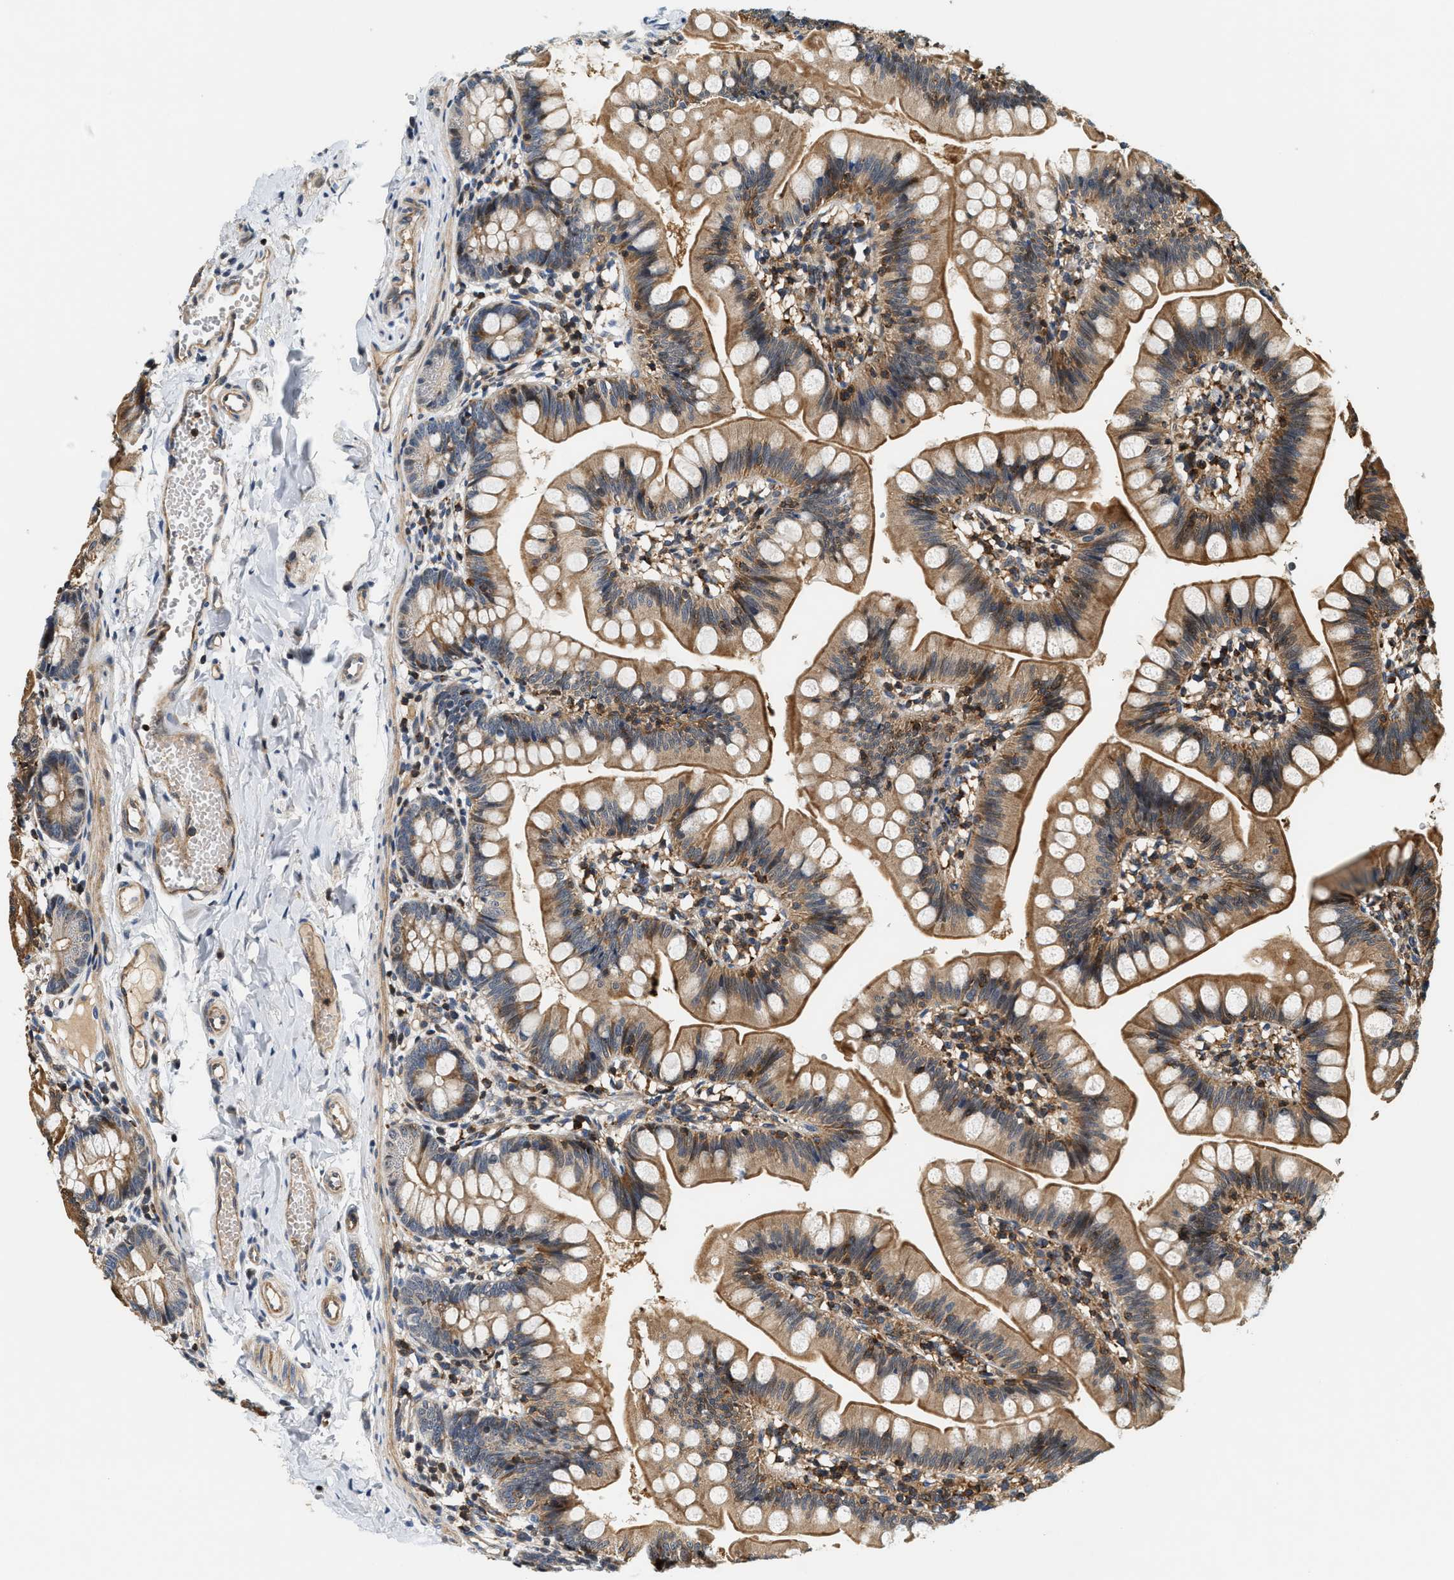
{"staining": {"intensity": "moderate", "quantity": ">75%", "location": "cytoplasmic/membranous"}, "tissue": "small intestine", "cell_type": "Glandular cells", "image_type": "normal", "snomed": [{"axis": "morphology", "description": "Normal tissue, NOS"}, {"axis": "topography", "description": "Small intestine"}], "caption": "Immunohistochemistry of unremarkable human small intestine shows medium levels of moderate cytoplasmic/membranous positivity in approximately >75% of glandular cells.", "gene": "SAMD9", "patient": {"sex": "male", "age": 7}}